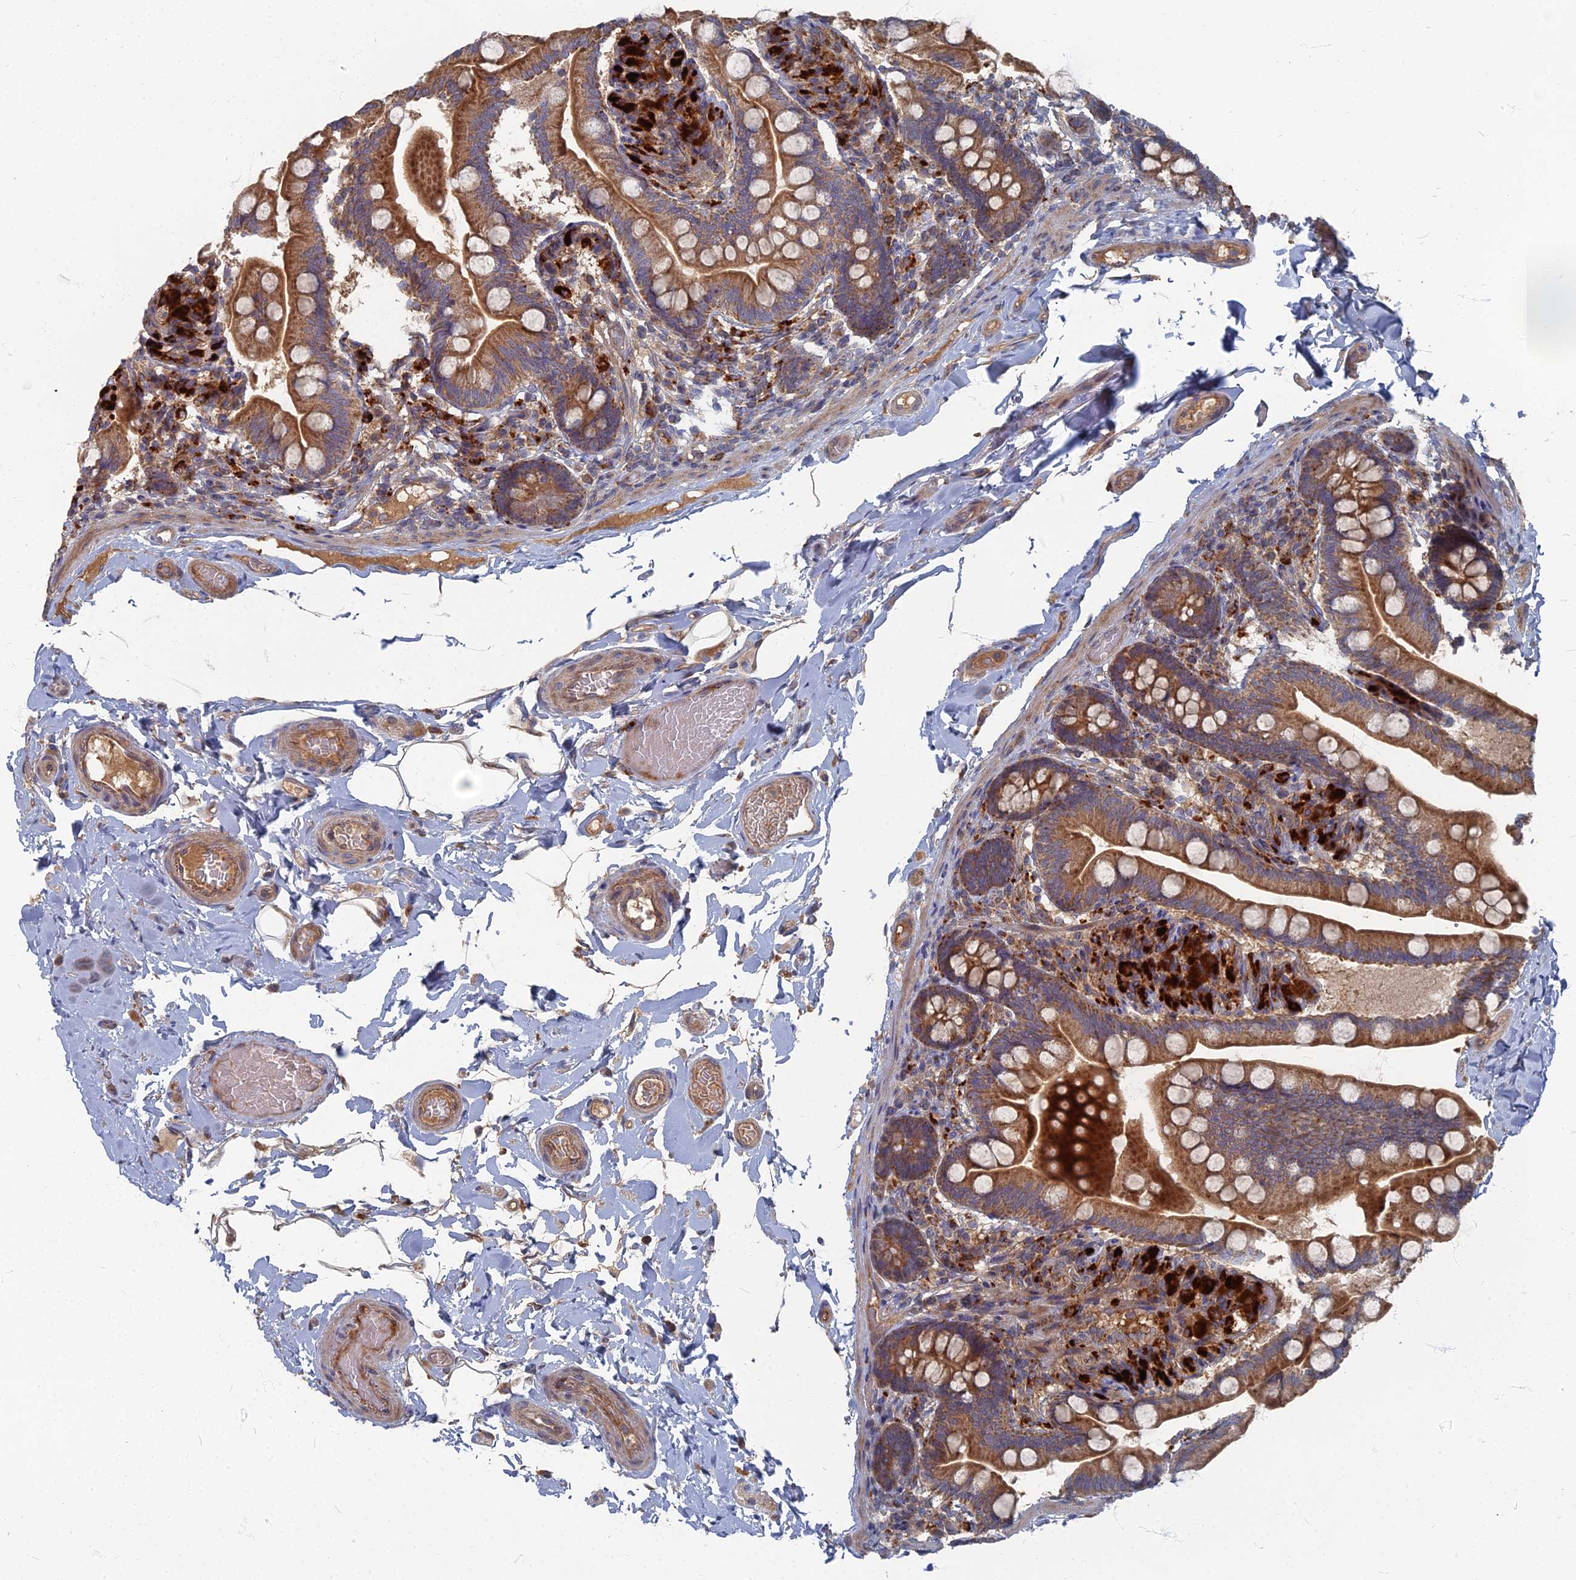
{"staining": {"intensity": "strong", "quantity": ">75%", "location": "cytoplasmic/membranous"}, "tissue": "small intestine", "cell_type": "Glandular cells", "image_type": "normal", "snomed": [{"axis": "morphology", "description": "Normal tissue, NOS"}, {"axis": "topography", "description": "Small intestine"}], "caption": "Strong cytoplasmic/membranous positivity is identified in approximately >75% of glandular cells in benign small intestine.", "gene": "PPCDC", "patient": {"sex": "female", "age": 64}}